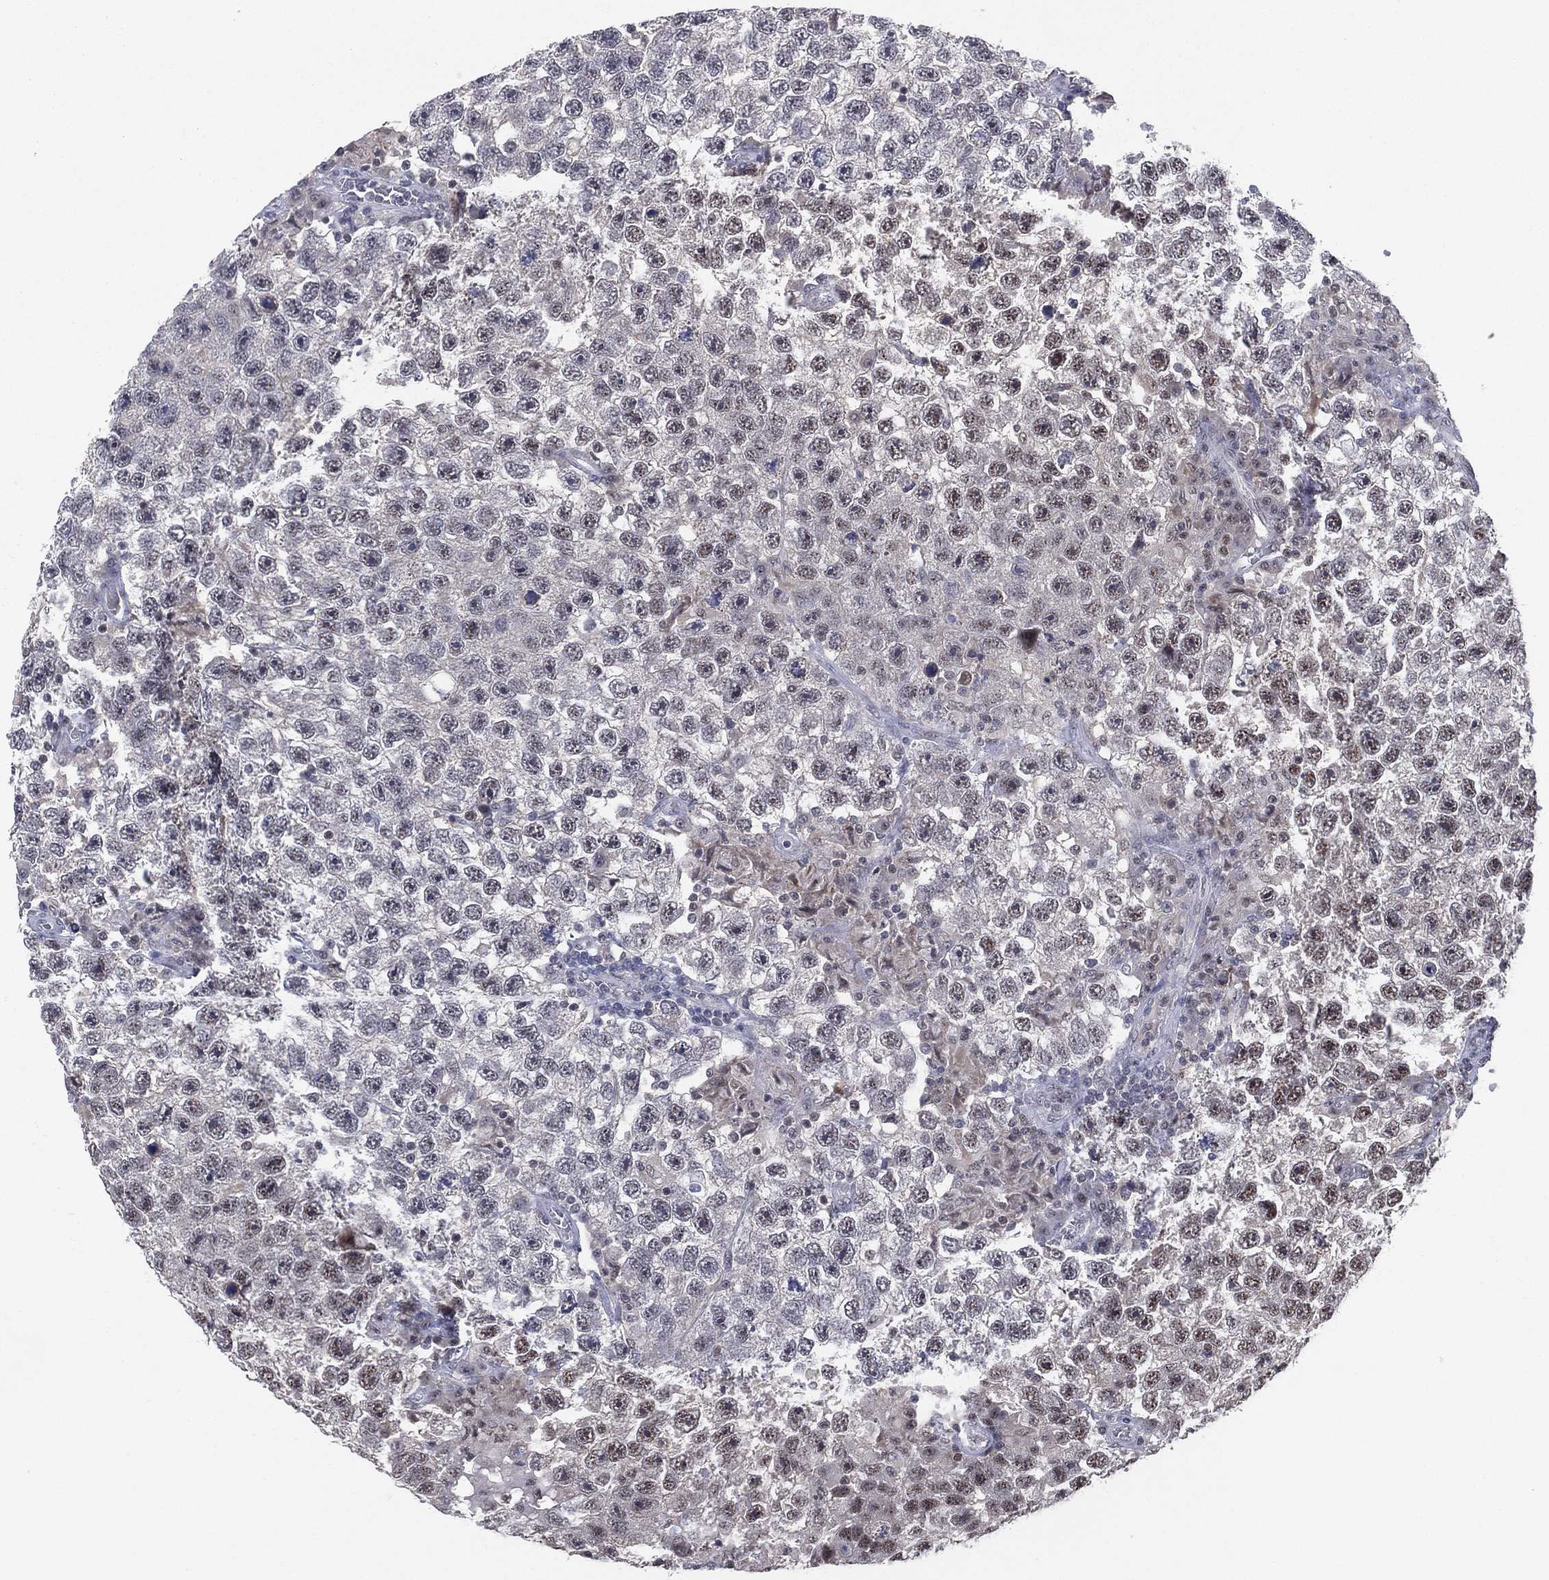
{"staining": {"intensity": "weak", "quantity": "<25%", "location": "nuclear"}, "tissue": "testis cancer", "cell_type": "Tumor cells", "image_type": "cancer", "snomed": [{"axis": "morphology", "description": "Seminoma, NOS"}, {"axis": "topography", "description": "Testis"}], "caption": "A high-resolution image shows immunohistochemistry staining of testis seminoma, which displays no significant staining in tumor cells.", "gene": "DGCR8", "patient": {"sex": "male", "age": 26}}